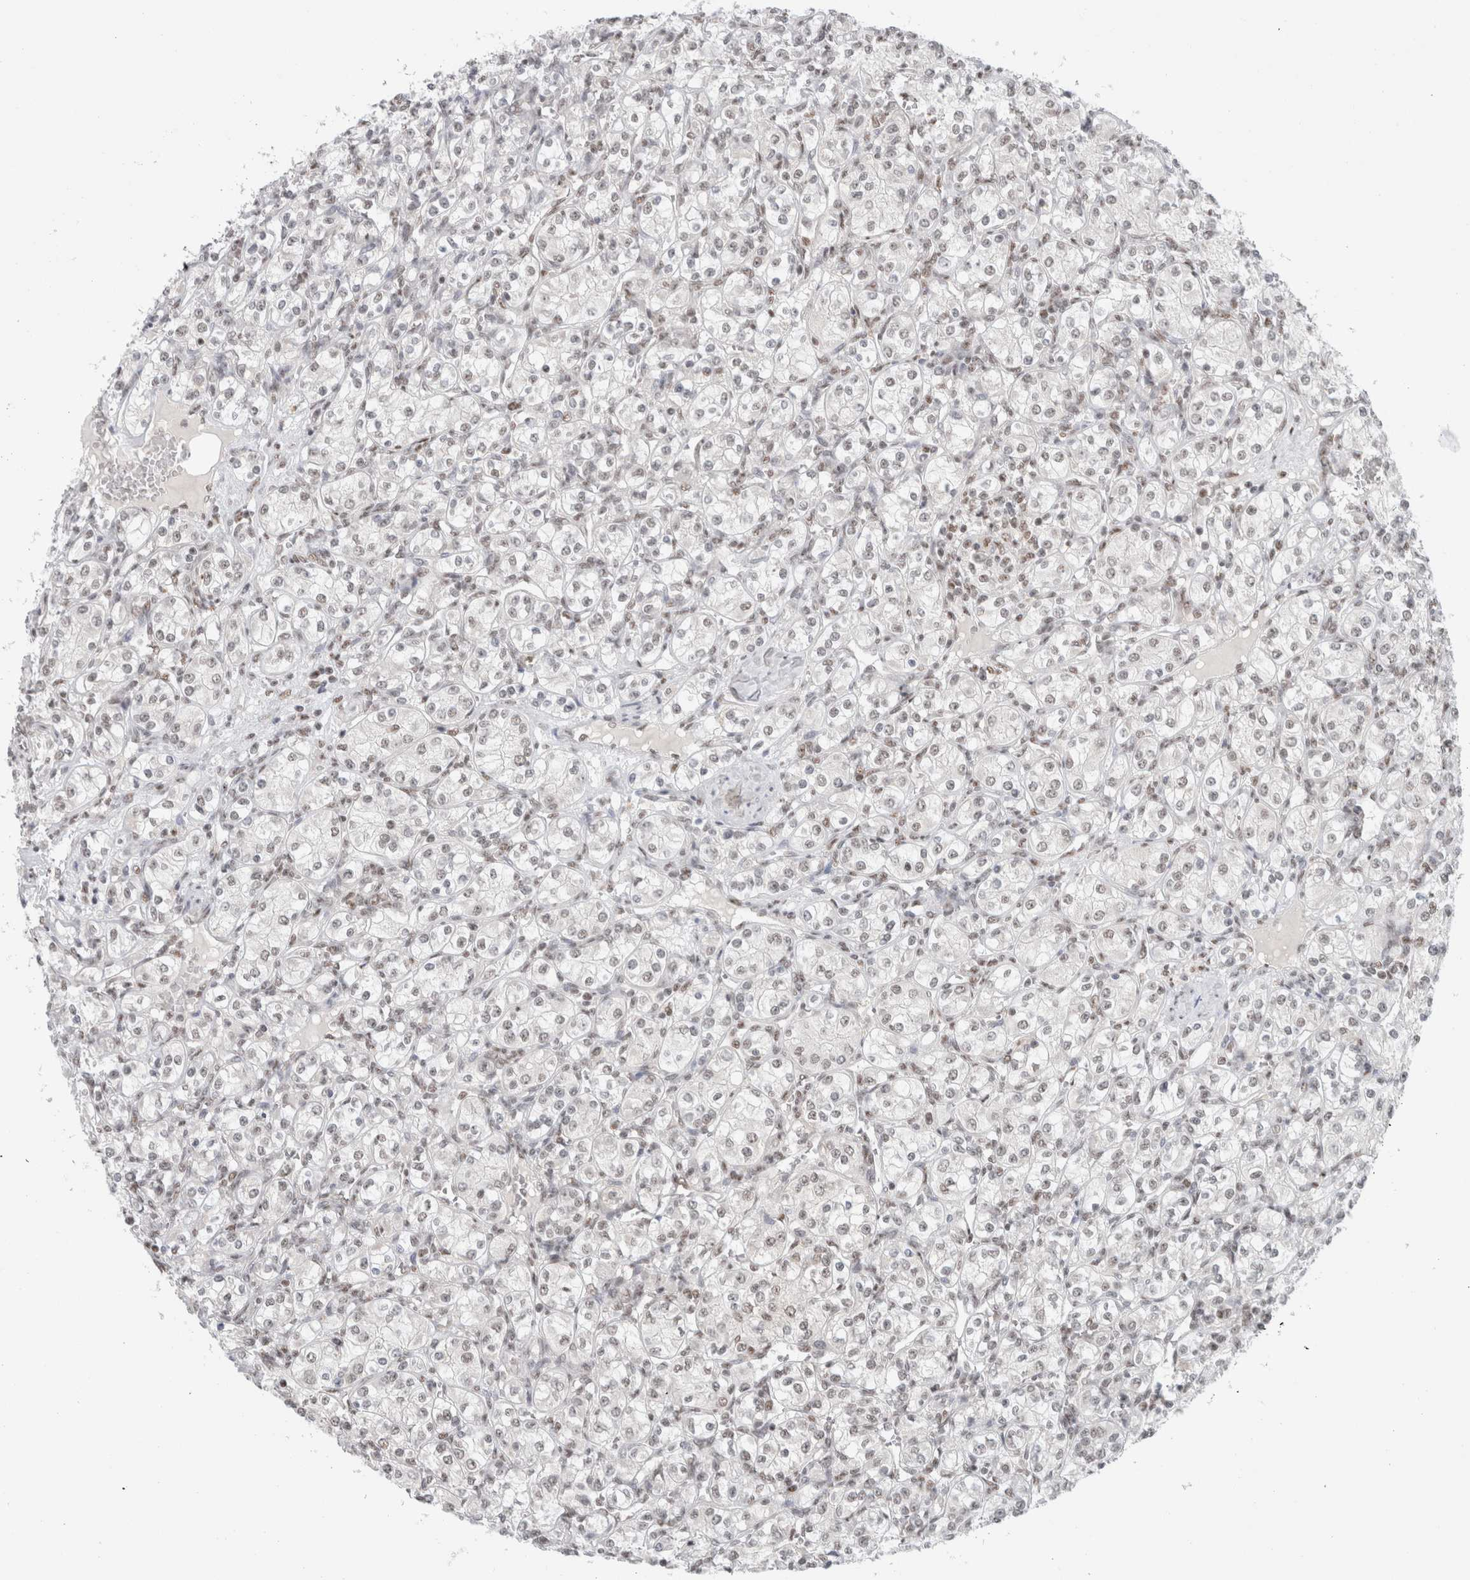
{"staining": {"intensity": "weak", "quantity": "<25%", "location": "nuclear"}, "tissue": "renal cancer", "cell_type": "Tumor cells", "image_type": "cancer", "snomed": [{"axis": "morphology", "description": "Adenocarcinoma, NOS"}, {"axis": "topography", "description": "Kidney"}], "caption": "Micrograph shows no protein staining in tumor cells of renal adenocarcinoma tissue. (DAB IHC, high magnification).", "gene": "TRMT12", "patient": {"sex": "male", "age": 77}}